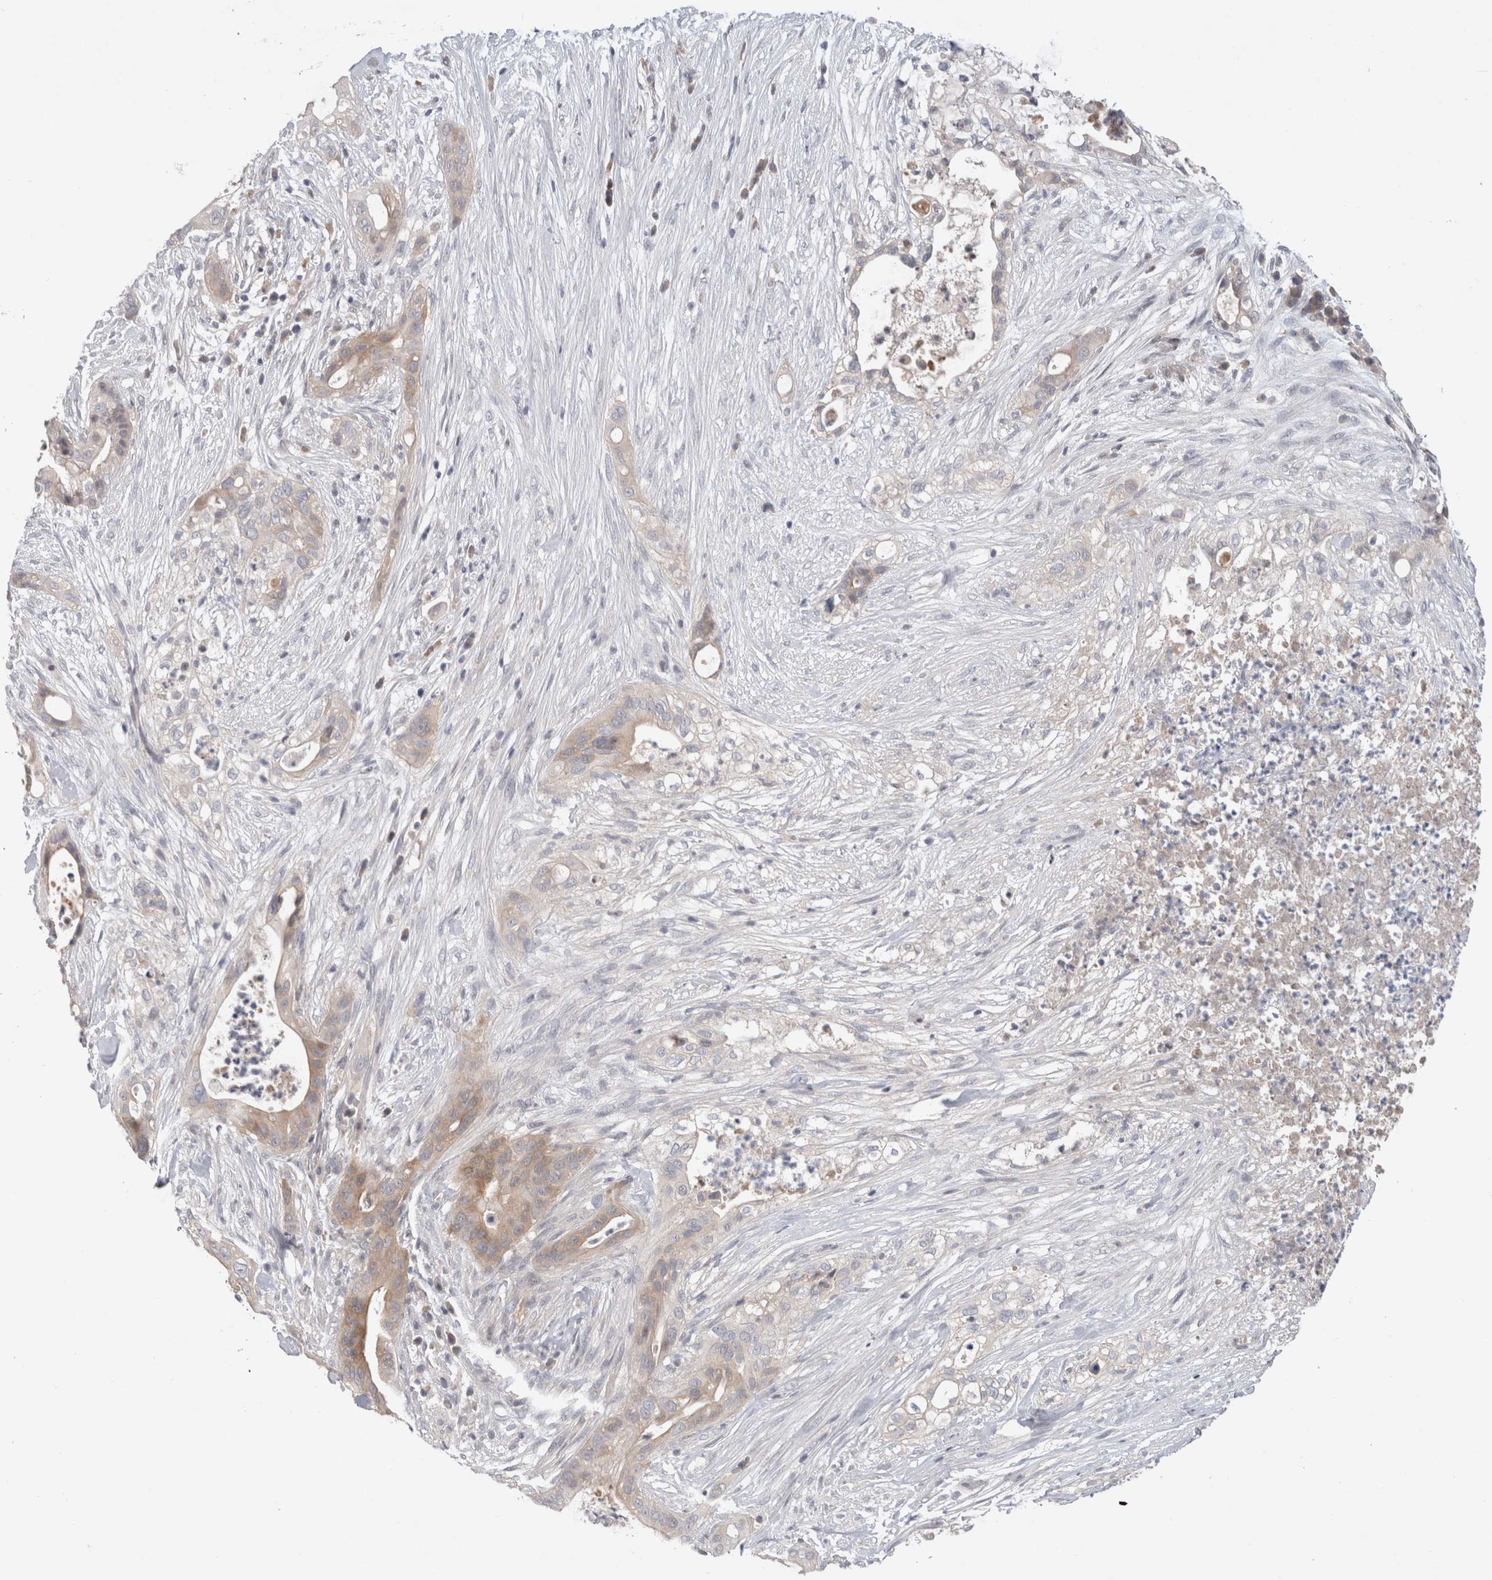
{"staining": {"intensity": "weak", "quantity": "25%-75%", "location": "cytoplasmic/membranous"}, "tissue": "pancreatic cancer", "cell_type": "Tumor cells", "image_type": "cancer", "snomed": [{"axis": "morphology", "description": "Adenocarcinoma, NOS"}, {"axis": "topography", "description": "Pancreas"}], "caption": "Approximately 25%-75% of tumor cells in adenocarcinoma (pancreatic) demonstrate weak cytoplasmic/membranous protein positivity as visualized by brown immunohistochemical staining.", "gene": "CERS3", "patient": {"sex": "male", "age": 58}}